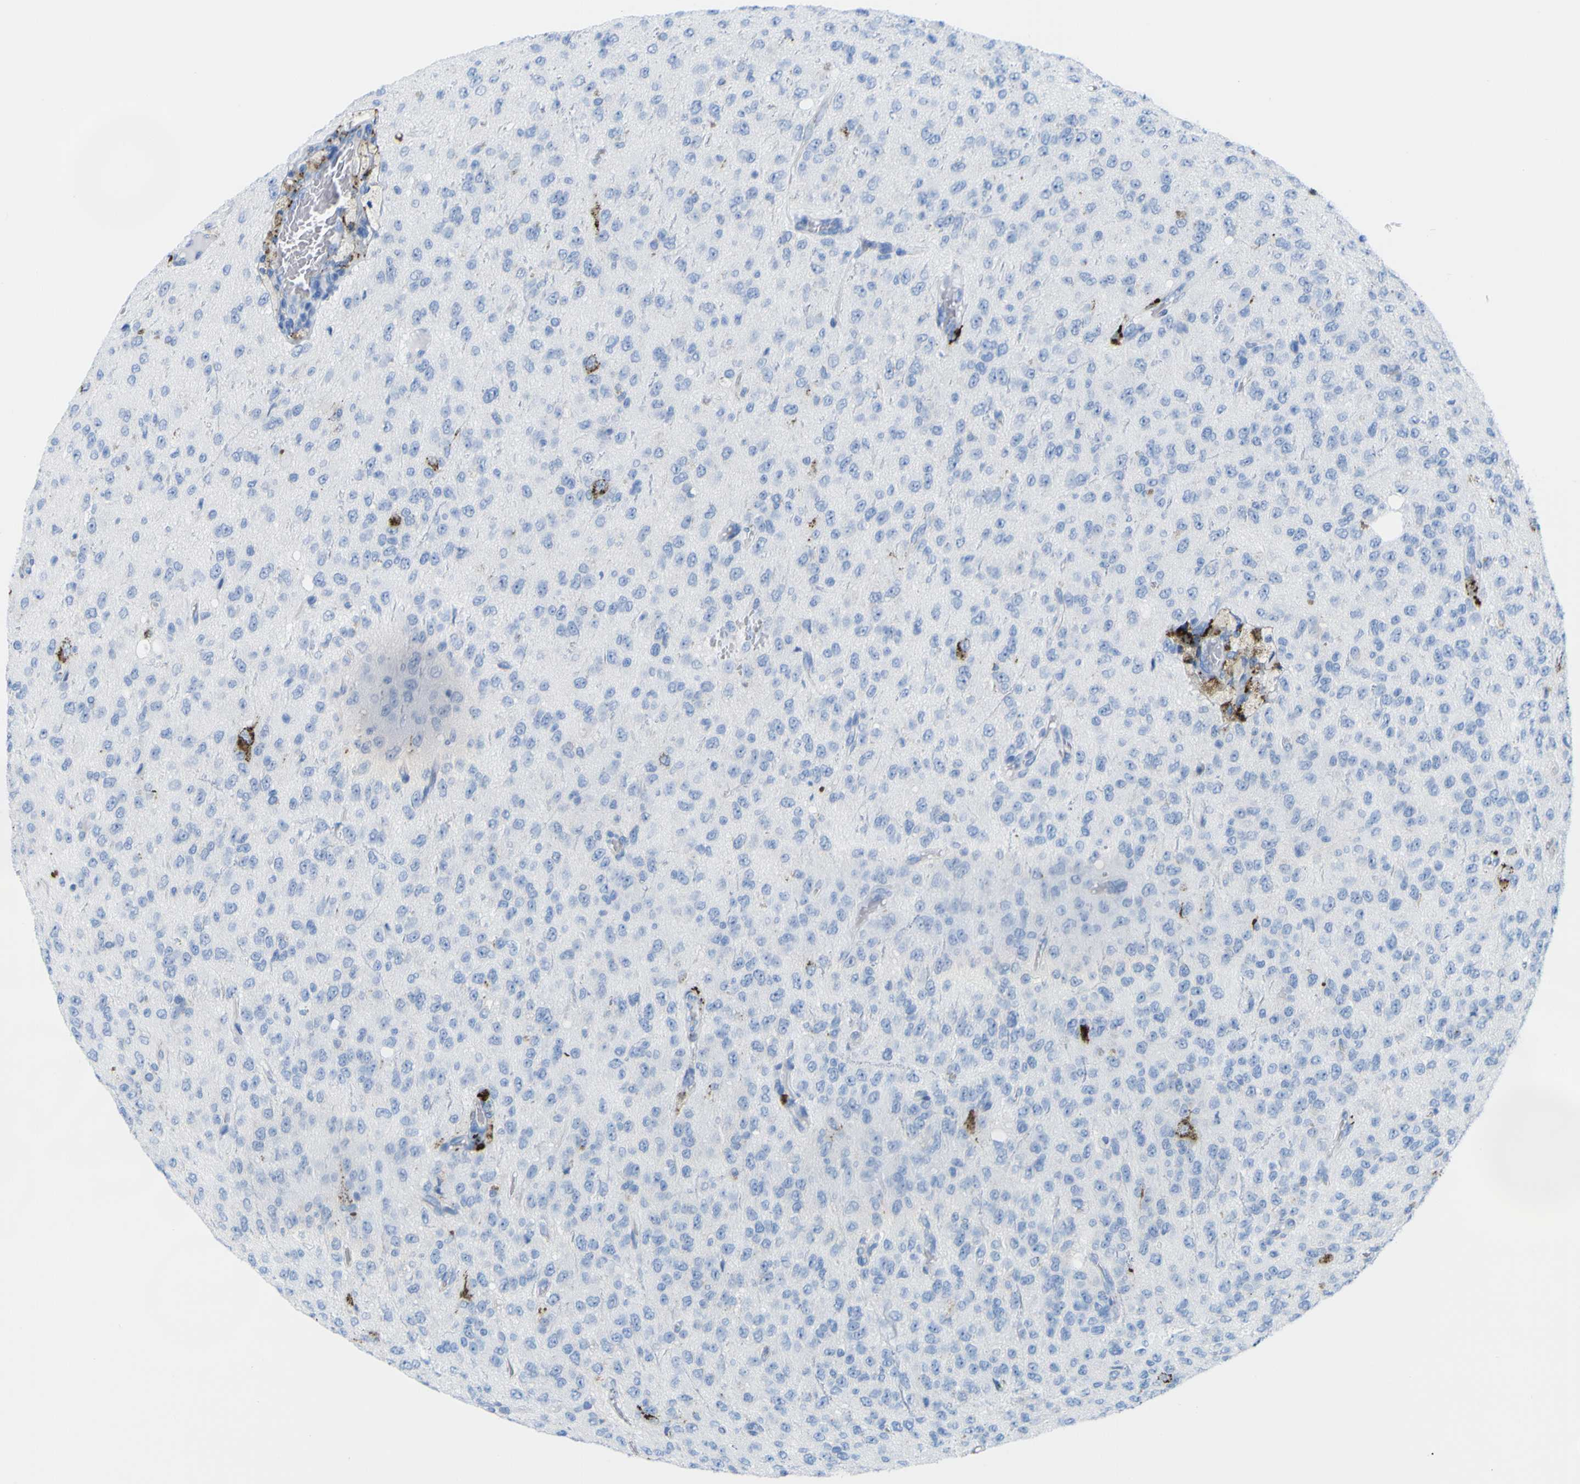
{"staining": {"intensity": "negative", "quantity": "none", "location": "none"}, "tissue": "glioma", "cell_type": "Tumor cells", "image_type": "cancer", "snomed": [{"axis": "morphology", "description": "Glioma, malignant, High grade"}, {"axis": "topography", "description": "pancreas cauda"}], "caption": "This is an immunohistochemistry photomicrograph of human high-grade glioma (malignant). There is no expression in tumor cells.", "gene": "PLD3", "patient": {"sex": "male", "age": 60}}